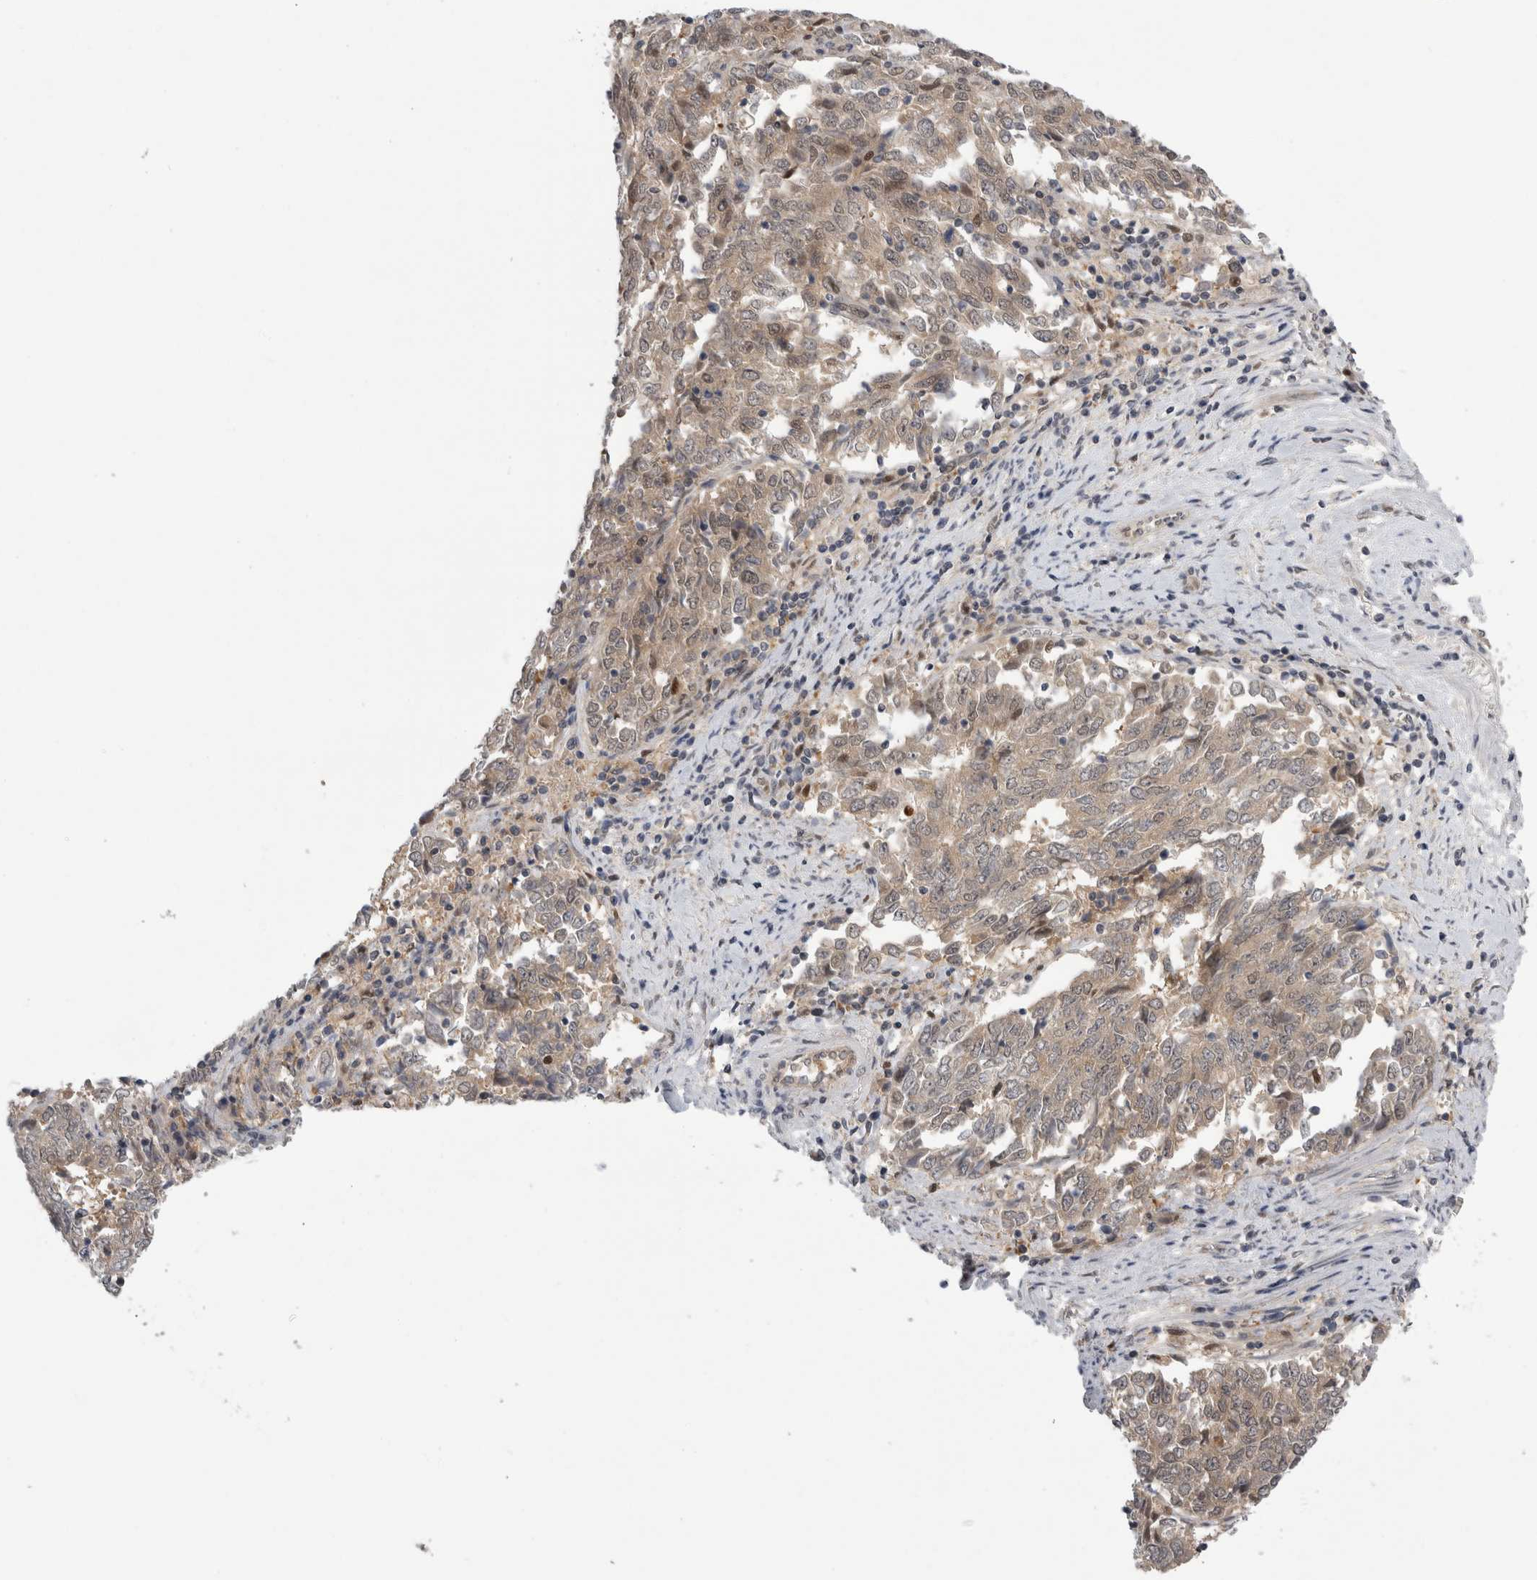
{"staining": {"intensity": "weak", "quantity": ">75%", "location": "cytoplasmic/membranous,nuclear"}, "tissue": "endometrial cancer", "cell_type": "Tumor cells", "image_type": "cancer", "snomed": [{"axis": "morphology", "description": "Adenocarcinoma, NOS"}, {"axis": "topography", "description": "Endometrium"}], "caption": "Endometrial cancer stained with a protein marker shows weak staining in tumor cells.", "gene": "PSMB2", "patient": {"sex": "female", "age": 80}}